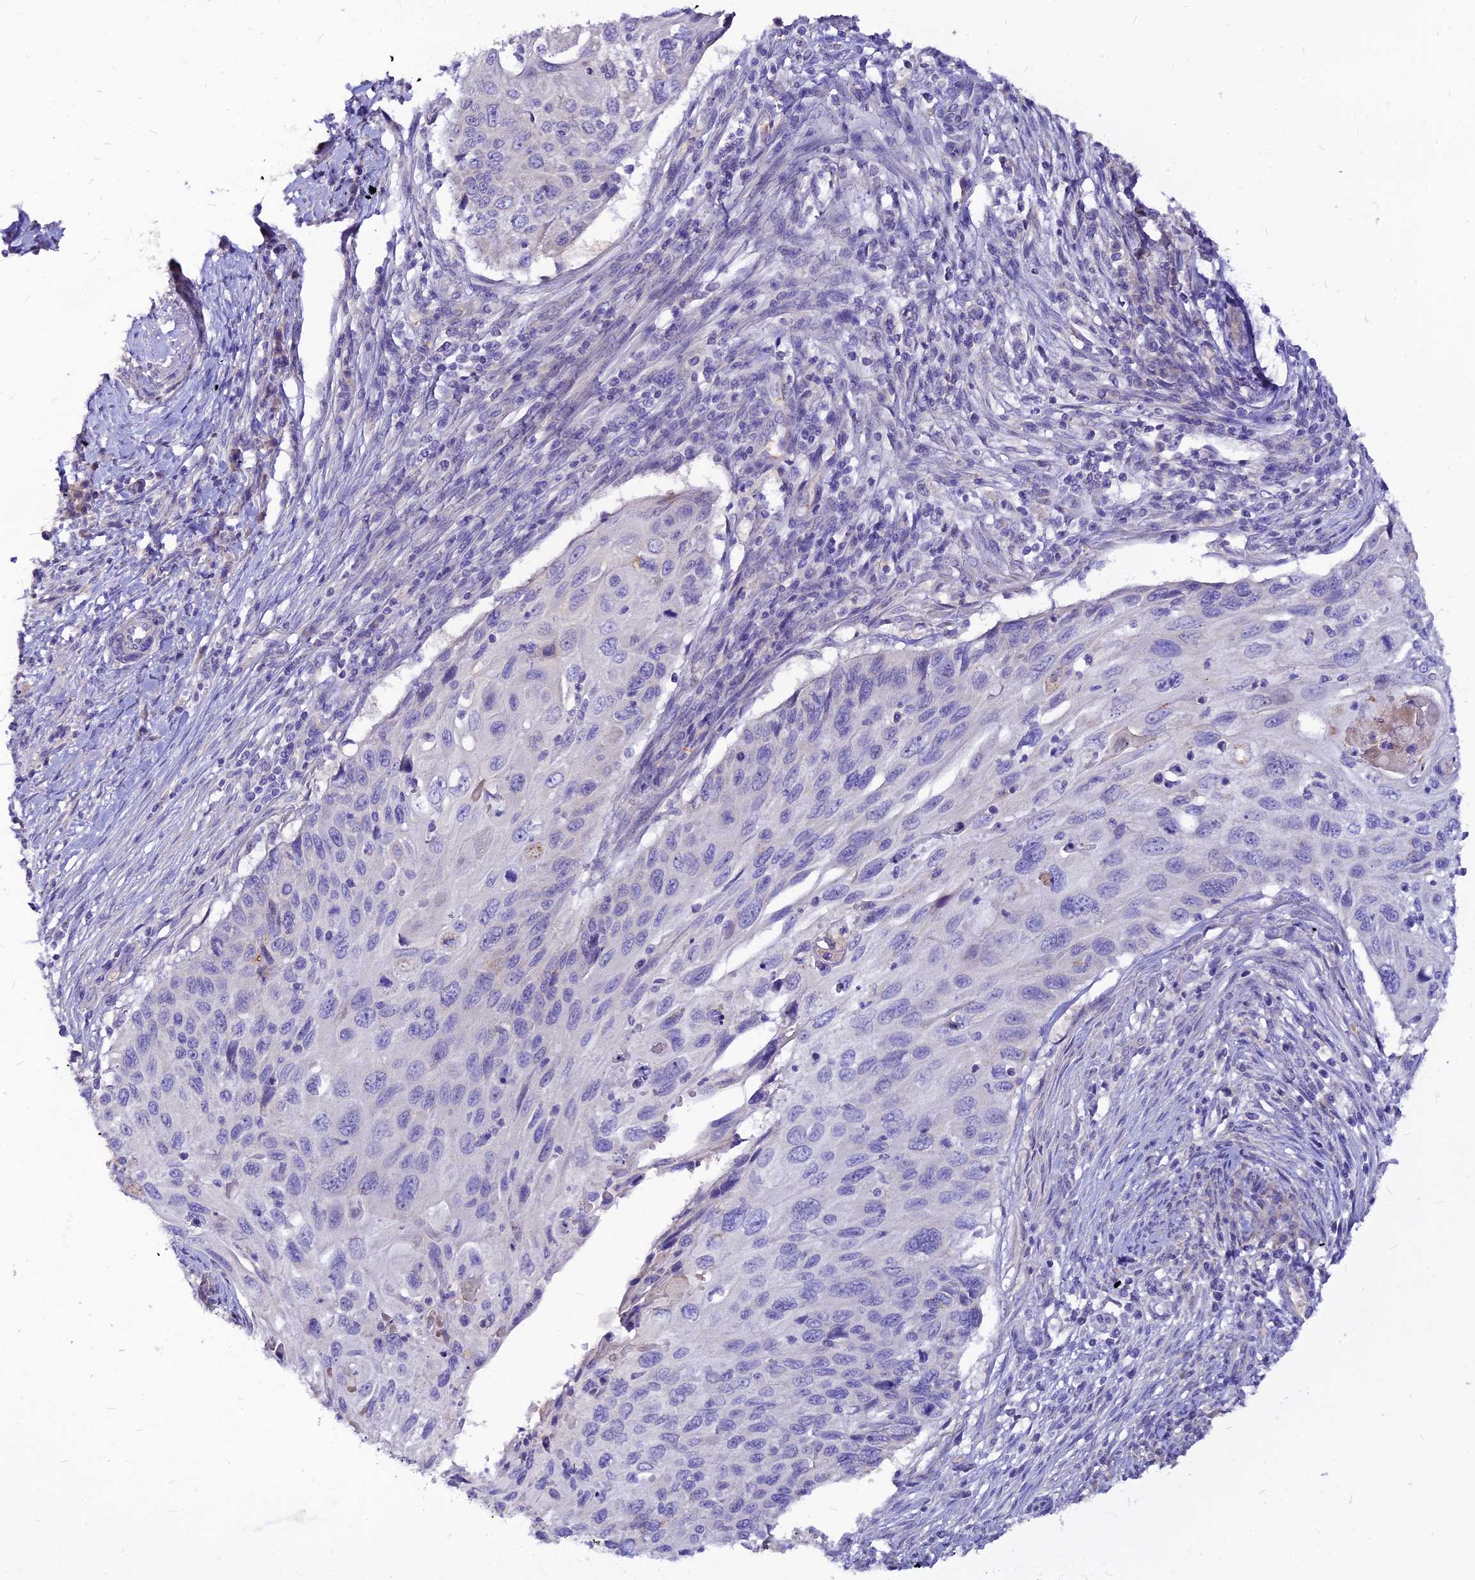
{"staining": {"intensity": "negative", "quantity": "none", "location": "none"}, "tissue": "cervical cancer", "cell_type": "Tumor cells", "image_type": "cancer", "snomed": [{"axis": "morphology", "description": "Squamous cell carcinoma, NOS"}, {"axis": "topography", "description": "Cervix"}], "caption": "There is no significant positivity in tumor cells of squamous cell carcinoma (cervical). (DAB (3,3'-diaminobenzidine) immunohistochemistry (IHC) with hematoxylin counter stain).", "gene": "CZIB", "patient": {"sex": "female", "age": 70}}